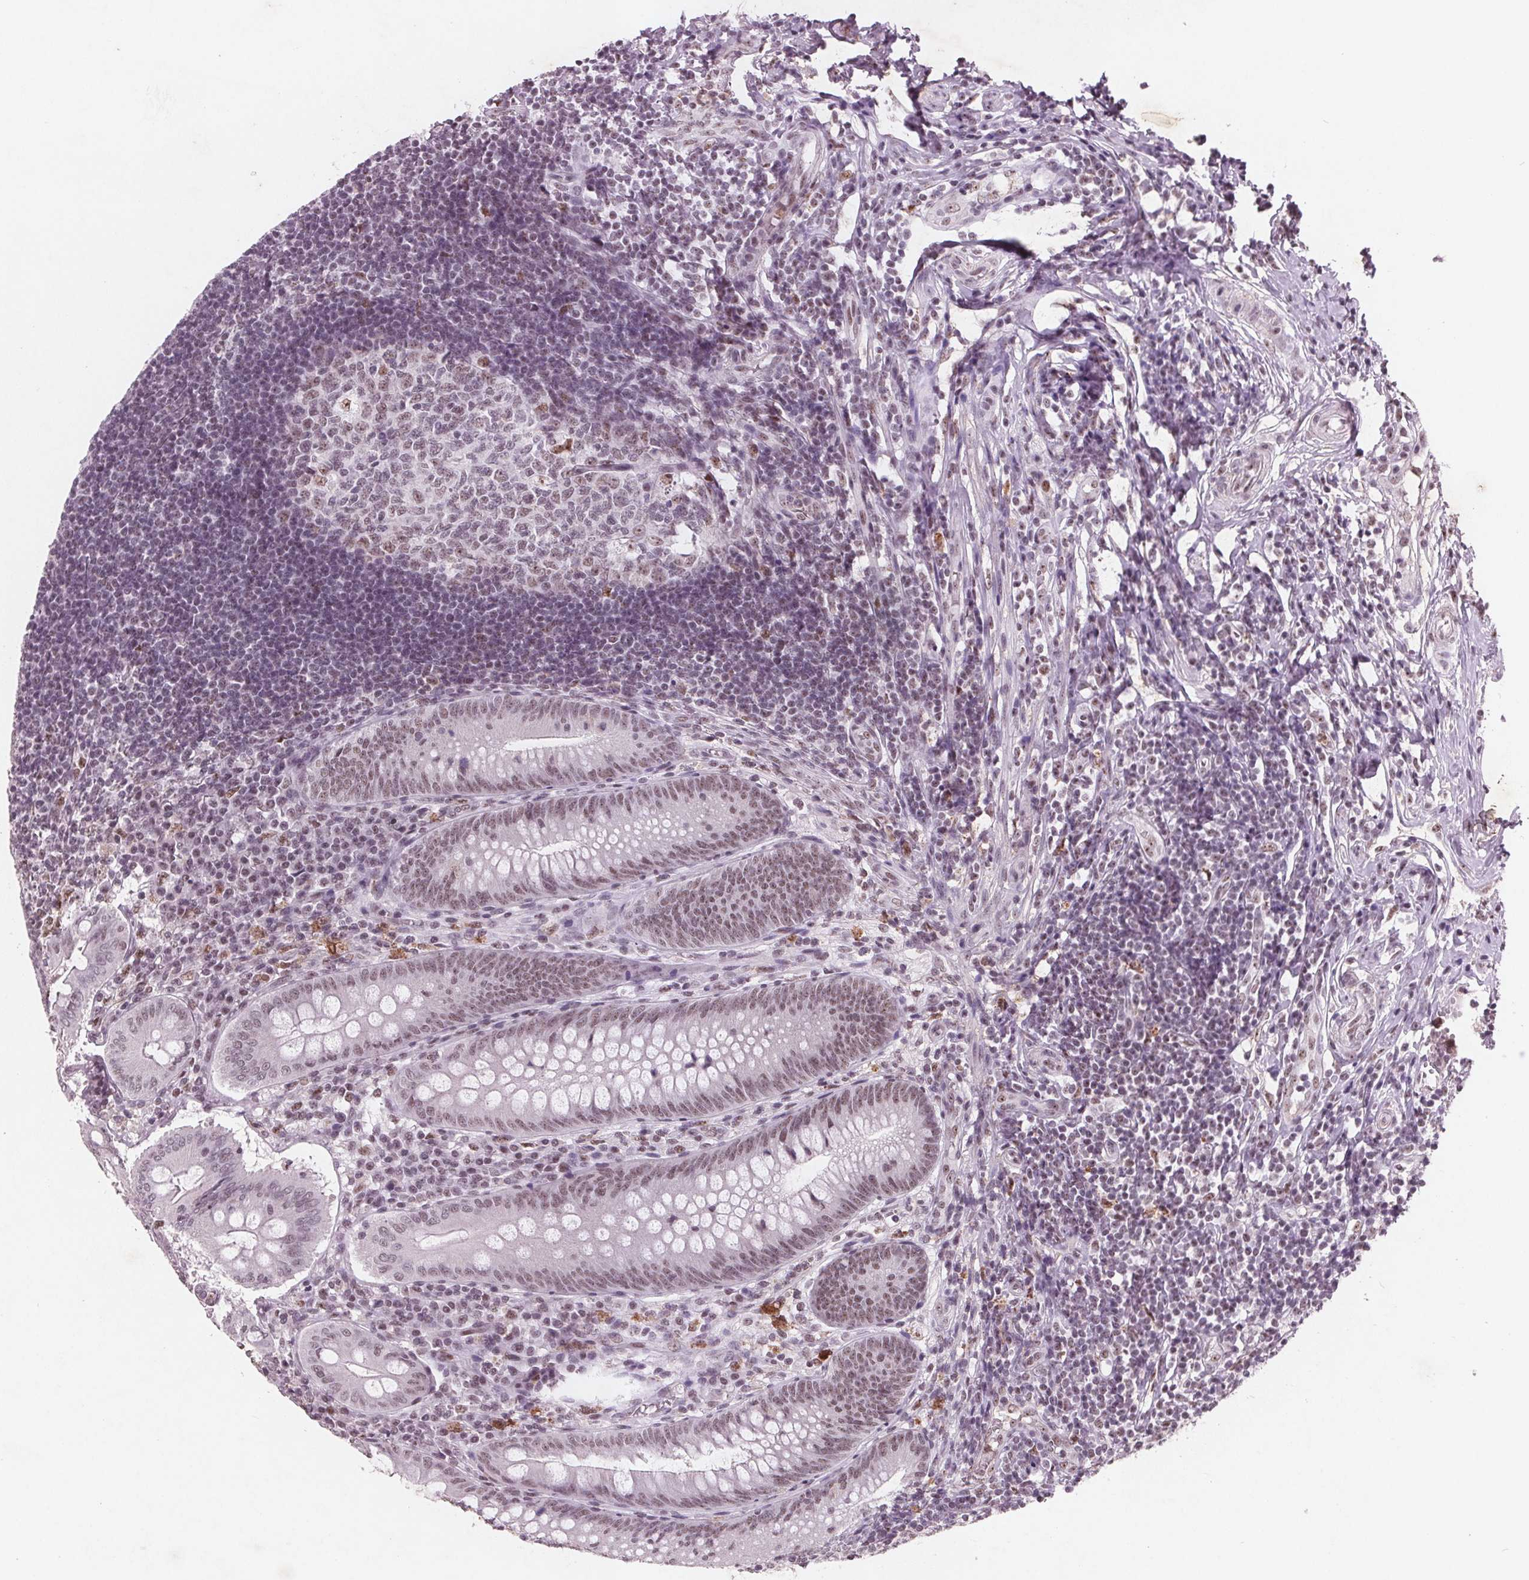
{"staining": {"intensity": "moderate", "quantity": ">75%", "location": "nuclear"}, "tissue": "appendix", "cell_type": "Glandular cells", "image_type": "normal", "snomed": [{"axis": "morphology", "description": "Normal tissue, NOS"}, {"axis": "morphology", "description": "Inflammation, NOS"}, {"axis": "topography", "description": "Appendix"}], "caption": "A photomicrograph of appendix stained for a protein reveals moderate nuclear brown staining in glandular cells. The protein is shown in brown color, while the nuclei are stained blue.", "gene": "RPS6KA2", "patient": {"sex": "male", "age": 16}}